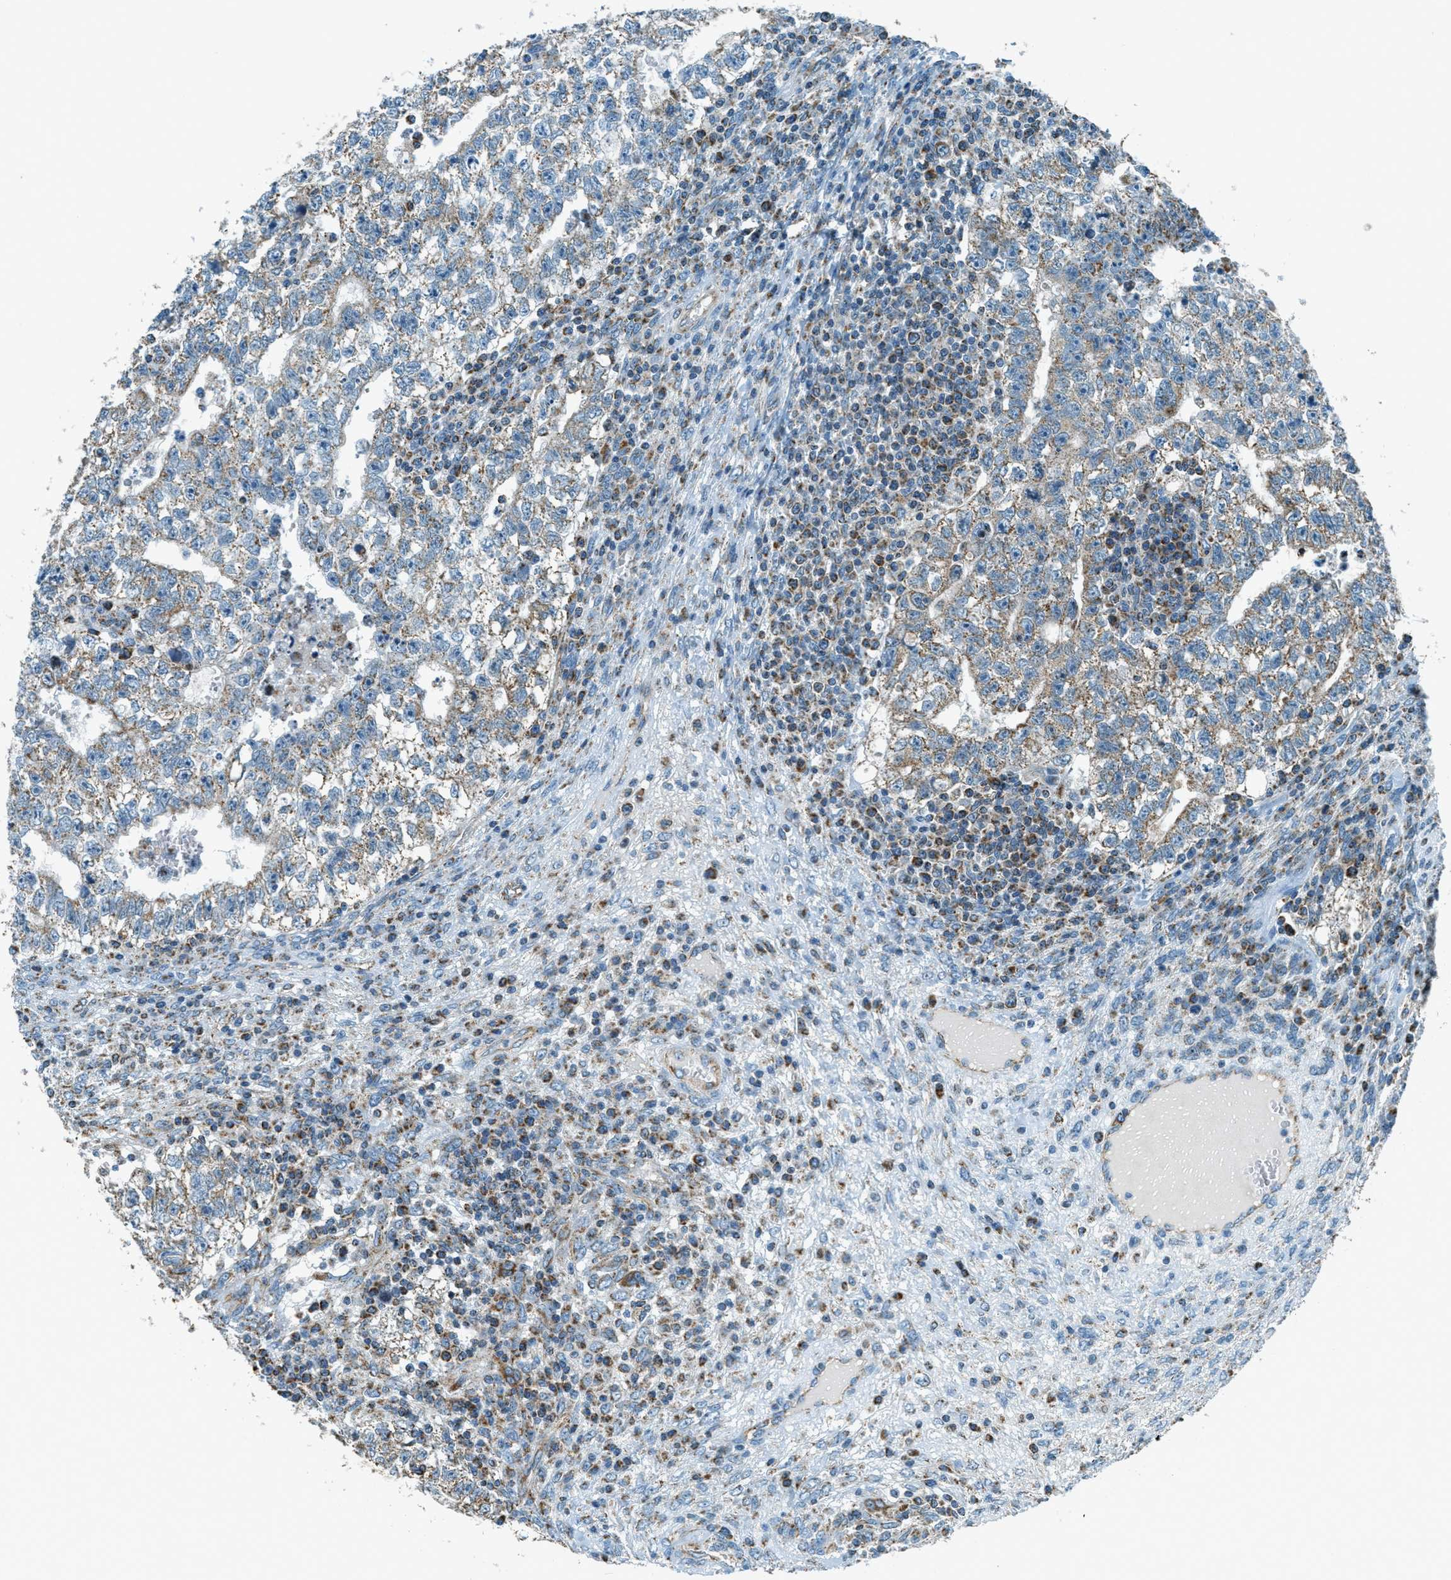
{"staining": {"intensity": "weak", "quantity": "<25%", "location": "cytoplasmic/membranous"}, "tissue": "testis cancer", "cell_type": "Tumor cells", "image_type": "cancer", "snomed": [{"axis": "morphology", "description": "Seminoma, NOS"}, {"axis": "morphology", "description": "Carcinoma, Embryonal, NOS"}, {"axis": "topography", "description": "Testis"}], "caption": "This is a image of immunohistochemistry (IHC) staining of testis embryonal carcinoma, which shows no staining in tumor cells.", "gene": "CHST15", "patient": {"sex": "male", "age": 38}}